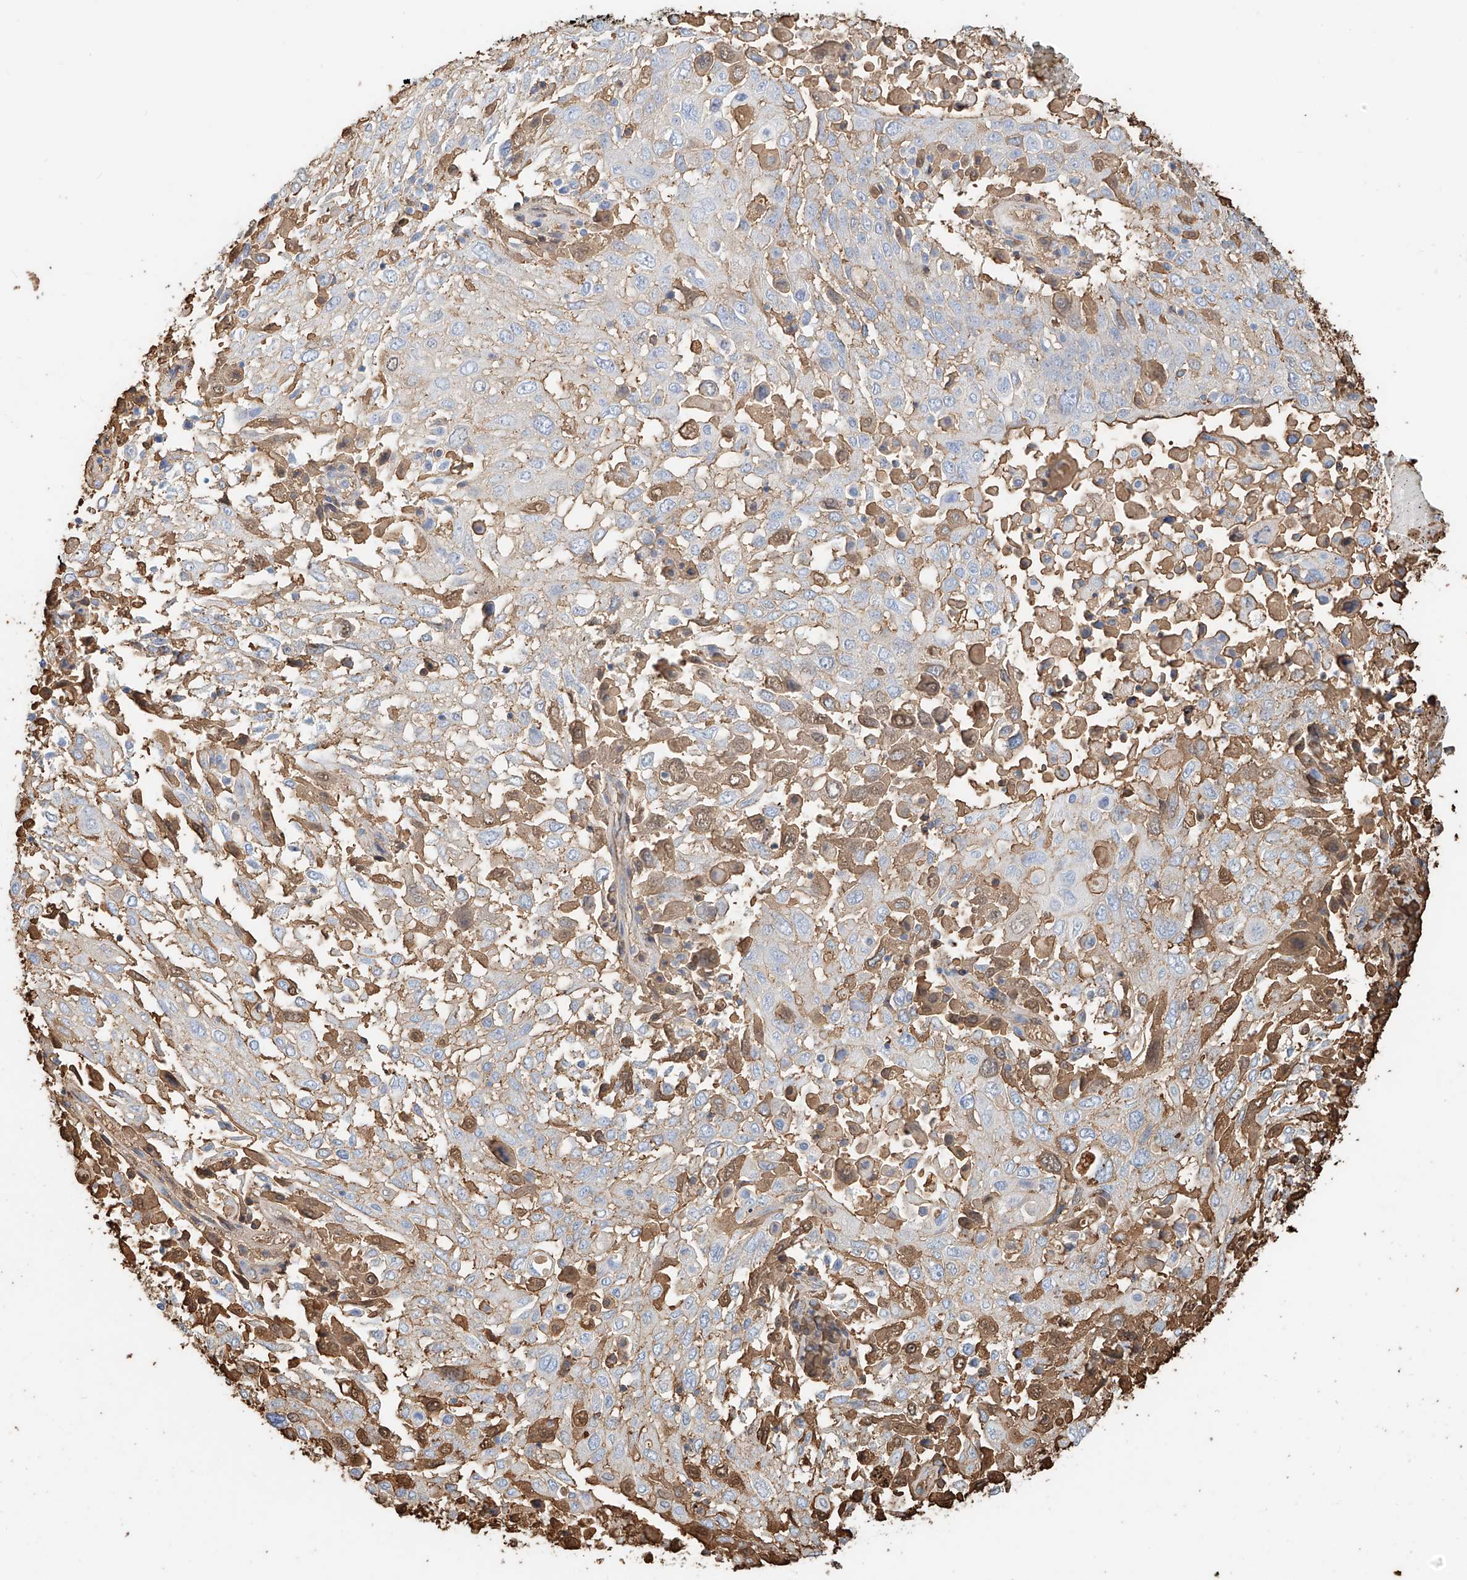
{"staining": {"intensity": "moderate", "quantity": "<25%", "location": "cytoplasmic/membranous"}, "tissue": "lung cancer", "cell_type": "Tumor cells", "image_type": "cancer", "snomed": [{"axis": "morphology", "description": "Squamous cell carcinoma, NOS"}, {"axis": "topography", "description": "Lung"}], "caption": "Brown immunohistochemical staining in human squamous cell carcinoma (lung) reveals moderate cytoplasmic/membranous staining in about <25% of tumor cells.", "gene": "ZFP30", "patient": {"sex": "male", "age": 65}}